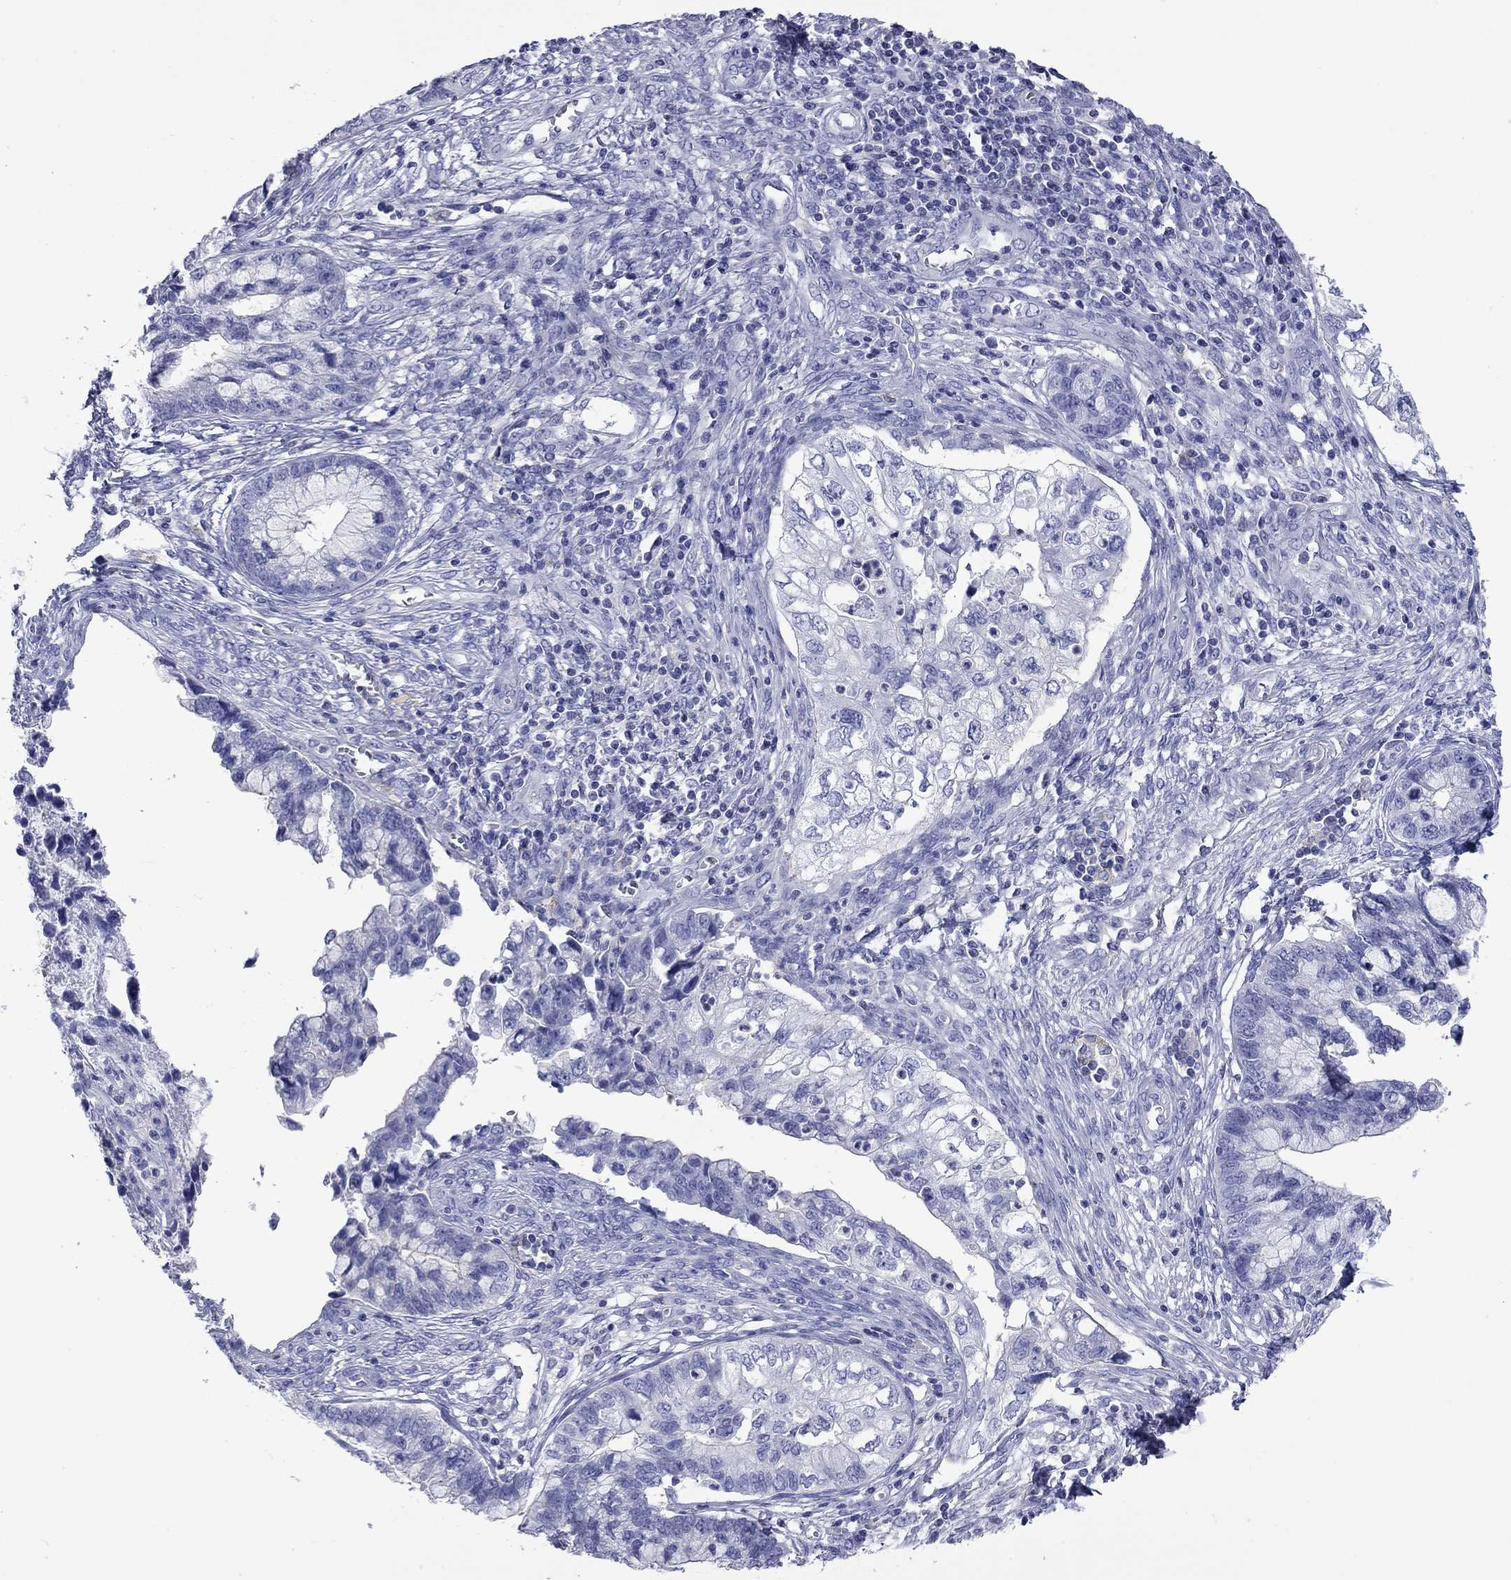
{"staining": {"intensity": "negative", "quantity": "none", "location": "none"}, "tissue": "cervical cancer", "cell_type": "Tumor cells", "image_type": "cancer", "snomed": [{"axis": "morphology", "description": "Adenocarcinoma, NOS"}, {"axis": "topography", "description": "Cervix"}], "caption": "A photomicrograph of human adenocarcinoma (cervical) is negative for staining in tumor cells.", "gene": "ACTL7B", "patient": {"sex": "female", "age": 44}}